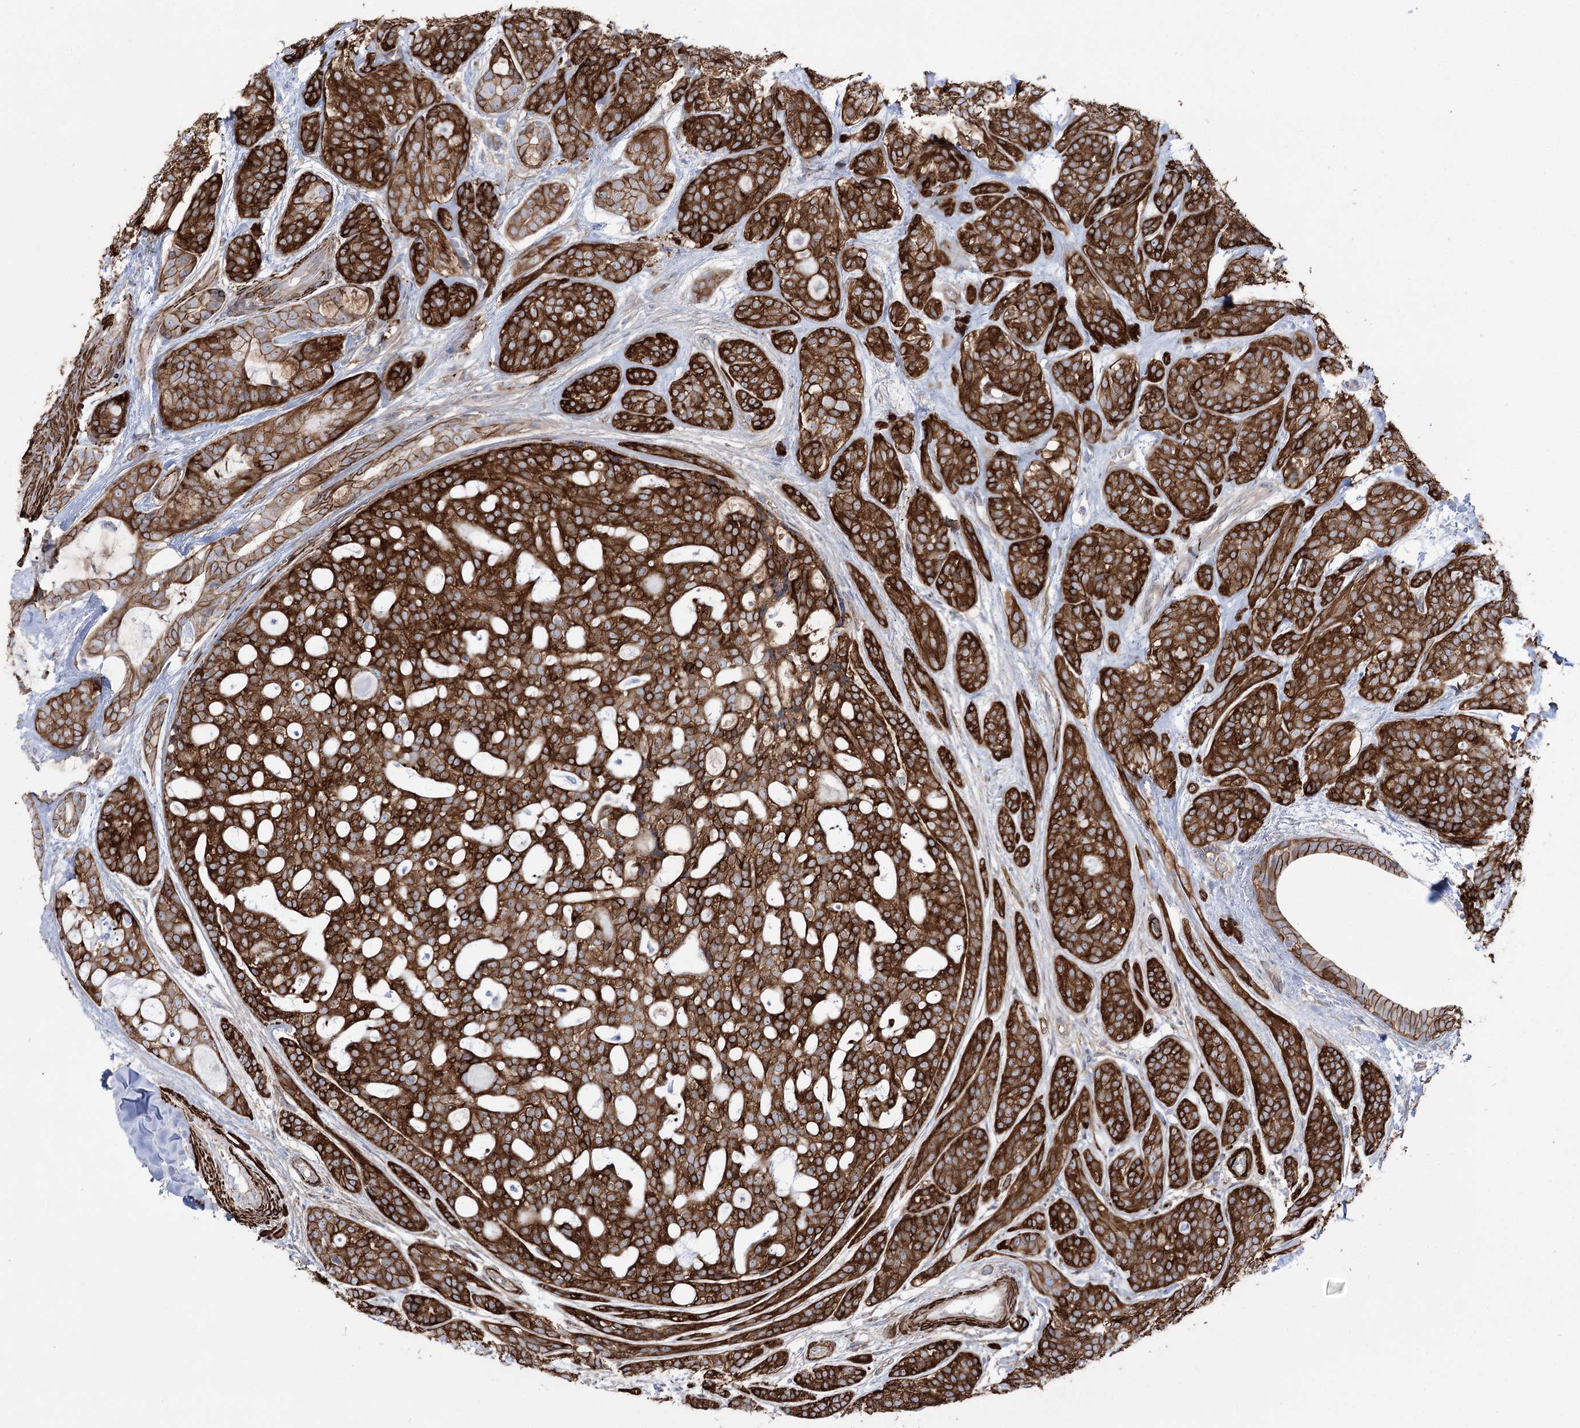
{"staining": {"intensity": "strong", "quantity": ">75%", "location": "cytoplasmic/membranous"}, "tissue": "head and neck cancer", "cell_type": "Tumor cells", "image_type": "cancer", "snomed": [{"axis": "morphology", "description": "Adenocarcinoma, NOS"}, {"axis": "topography", "description": "Head-Neck"}], "caption": "High-magnification brightfield microscopy of head and neck adenocarcinoma stained with DAB (3,3'-diaminobenzidine) (brown) and counterstained with hematoxylin (blue). tumor cells exhibit strong cytoplasmic/membranous staining is identified in about>75% of cells.", "gene": "PLEKHA5", "patient": {"sex": "male", "age": 66}}